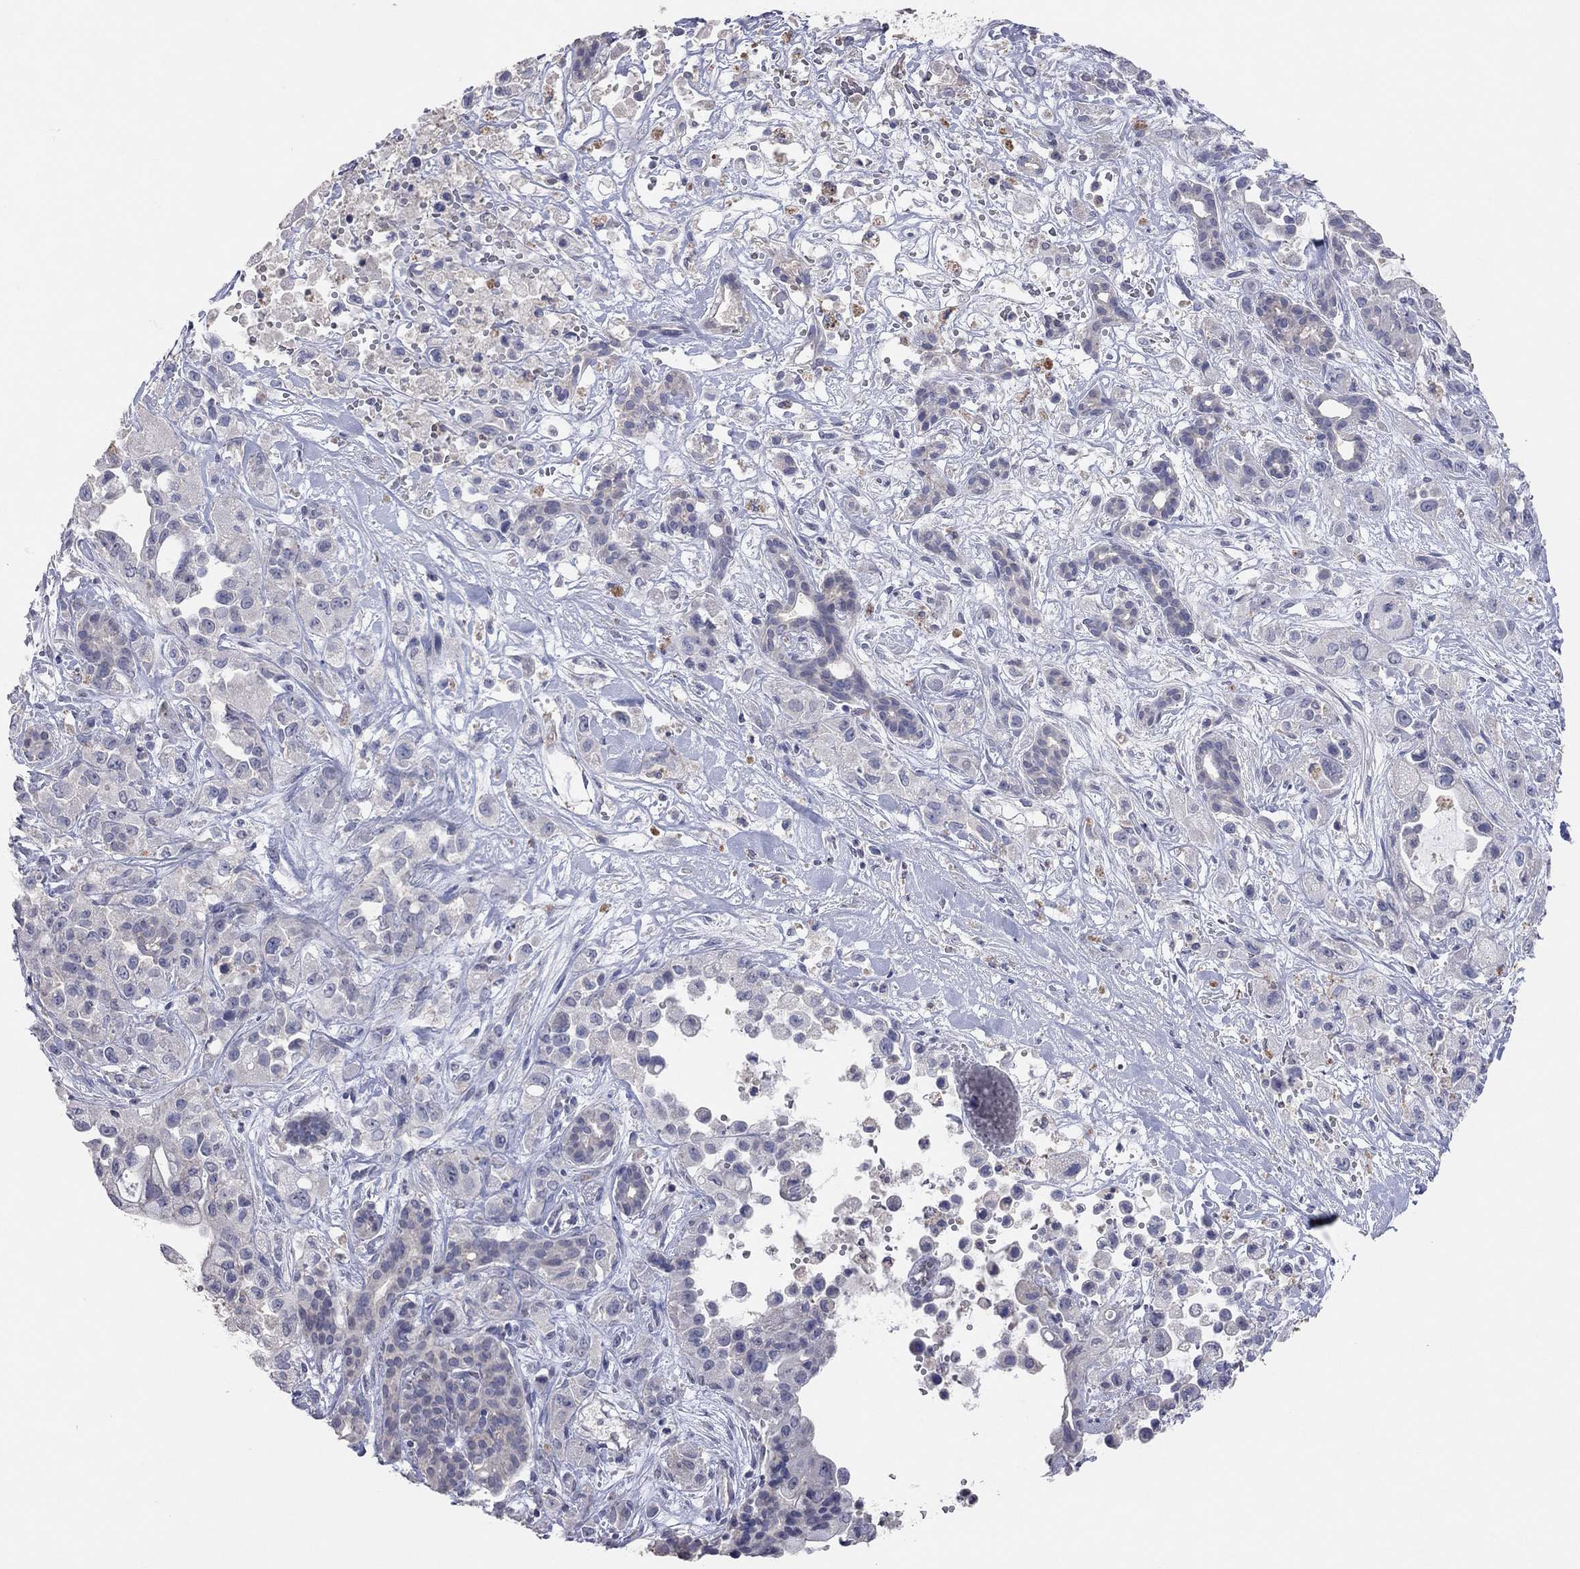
{"staining": {"intensity": "weak", "quantity": "25%-75%", "location": "cytoplasmic/membranous"}, "tissue": "pancreatic cancer", "cell_type": "Tumor cells", "image_type": "cancer", "snomed": [{"axis": "morphology", "description": "Adenocarcinoma, NOS"}, {"axis": "topography", "description": "Pancreas"}], "caption": "Immunohistochemistry of human adenocarcinoma (pancreatic) demonstrates low levels of weak cytoplasmic/membranous expression in about 25%-75% of tumor cells.", "gene": "MMP13", "patient": {"sex": "male", "age": 44}}